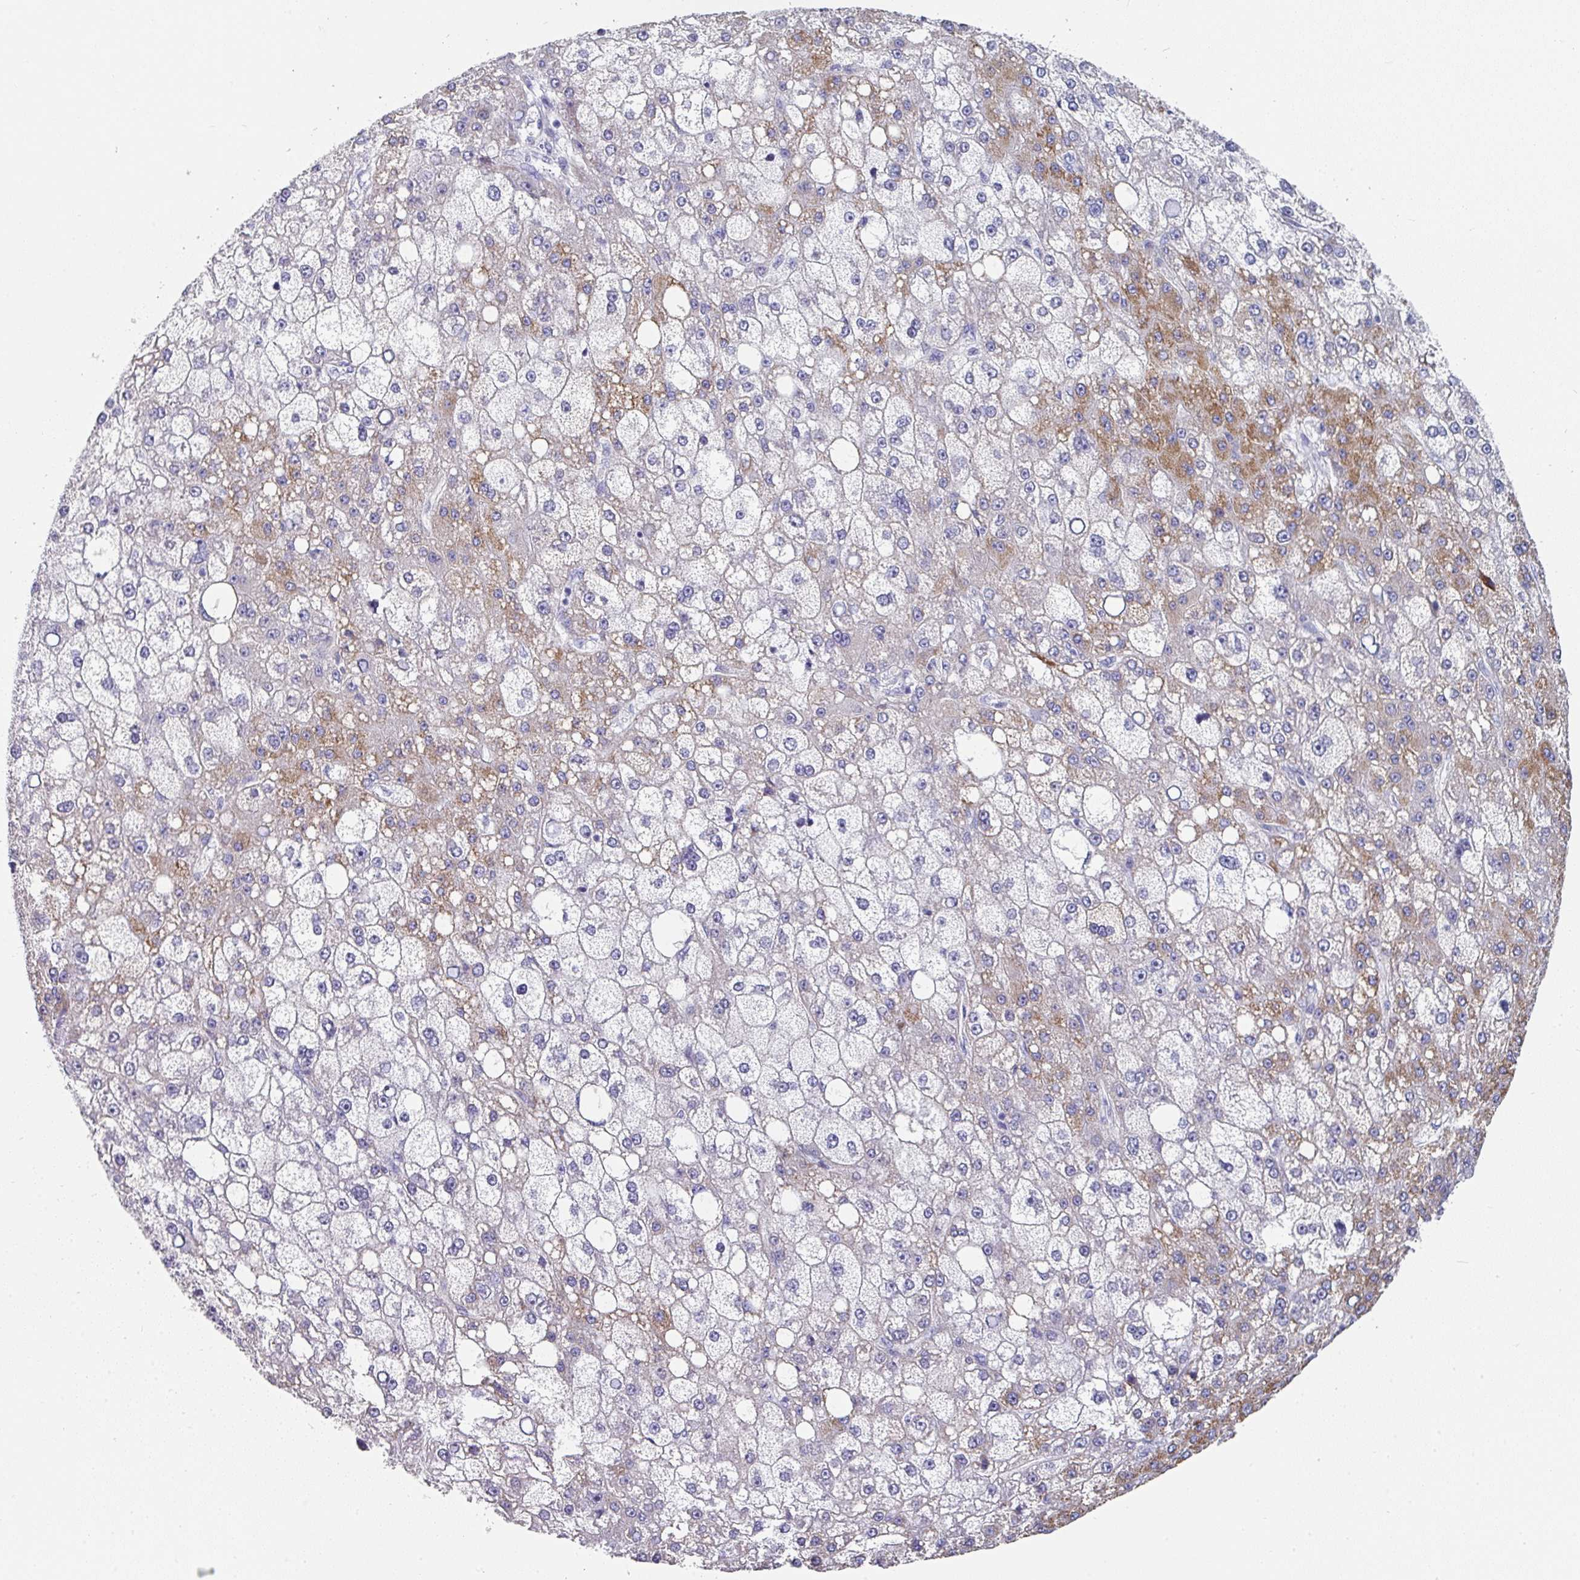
{"staining": {"intensity": "moderate", "quantity": "<25%", "location": "cytoplasmic/membranous"}, "tissue": "liver cancer", "cell_type": "Tumor cells", "image_type": "cancer", "snomed": [{"axis": "morphology", "description": "Carcinoma, Hepatocellular, NOS"}, {"axis": "topography", "description": "Liver"}], "caption": "A low amount of moderate cytoplasmic/membranous expression is present in about <25% of tumor cells in hepatocellular carcinoma (liver) tissue. Ihc stains the protein of interest in brown and the nuclei are stained blue.", "gene": "SETBP1", "patient": {"sex": "male", "age": 67}}